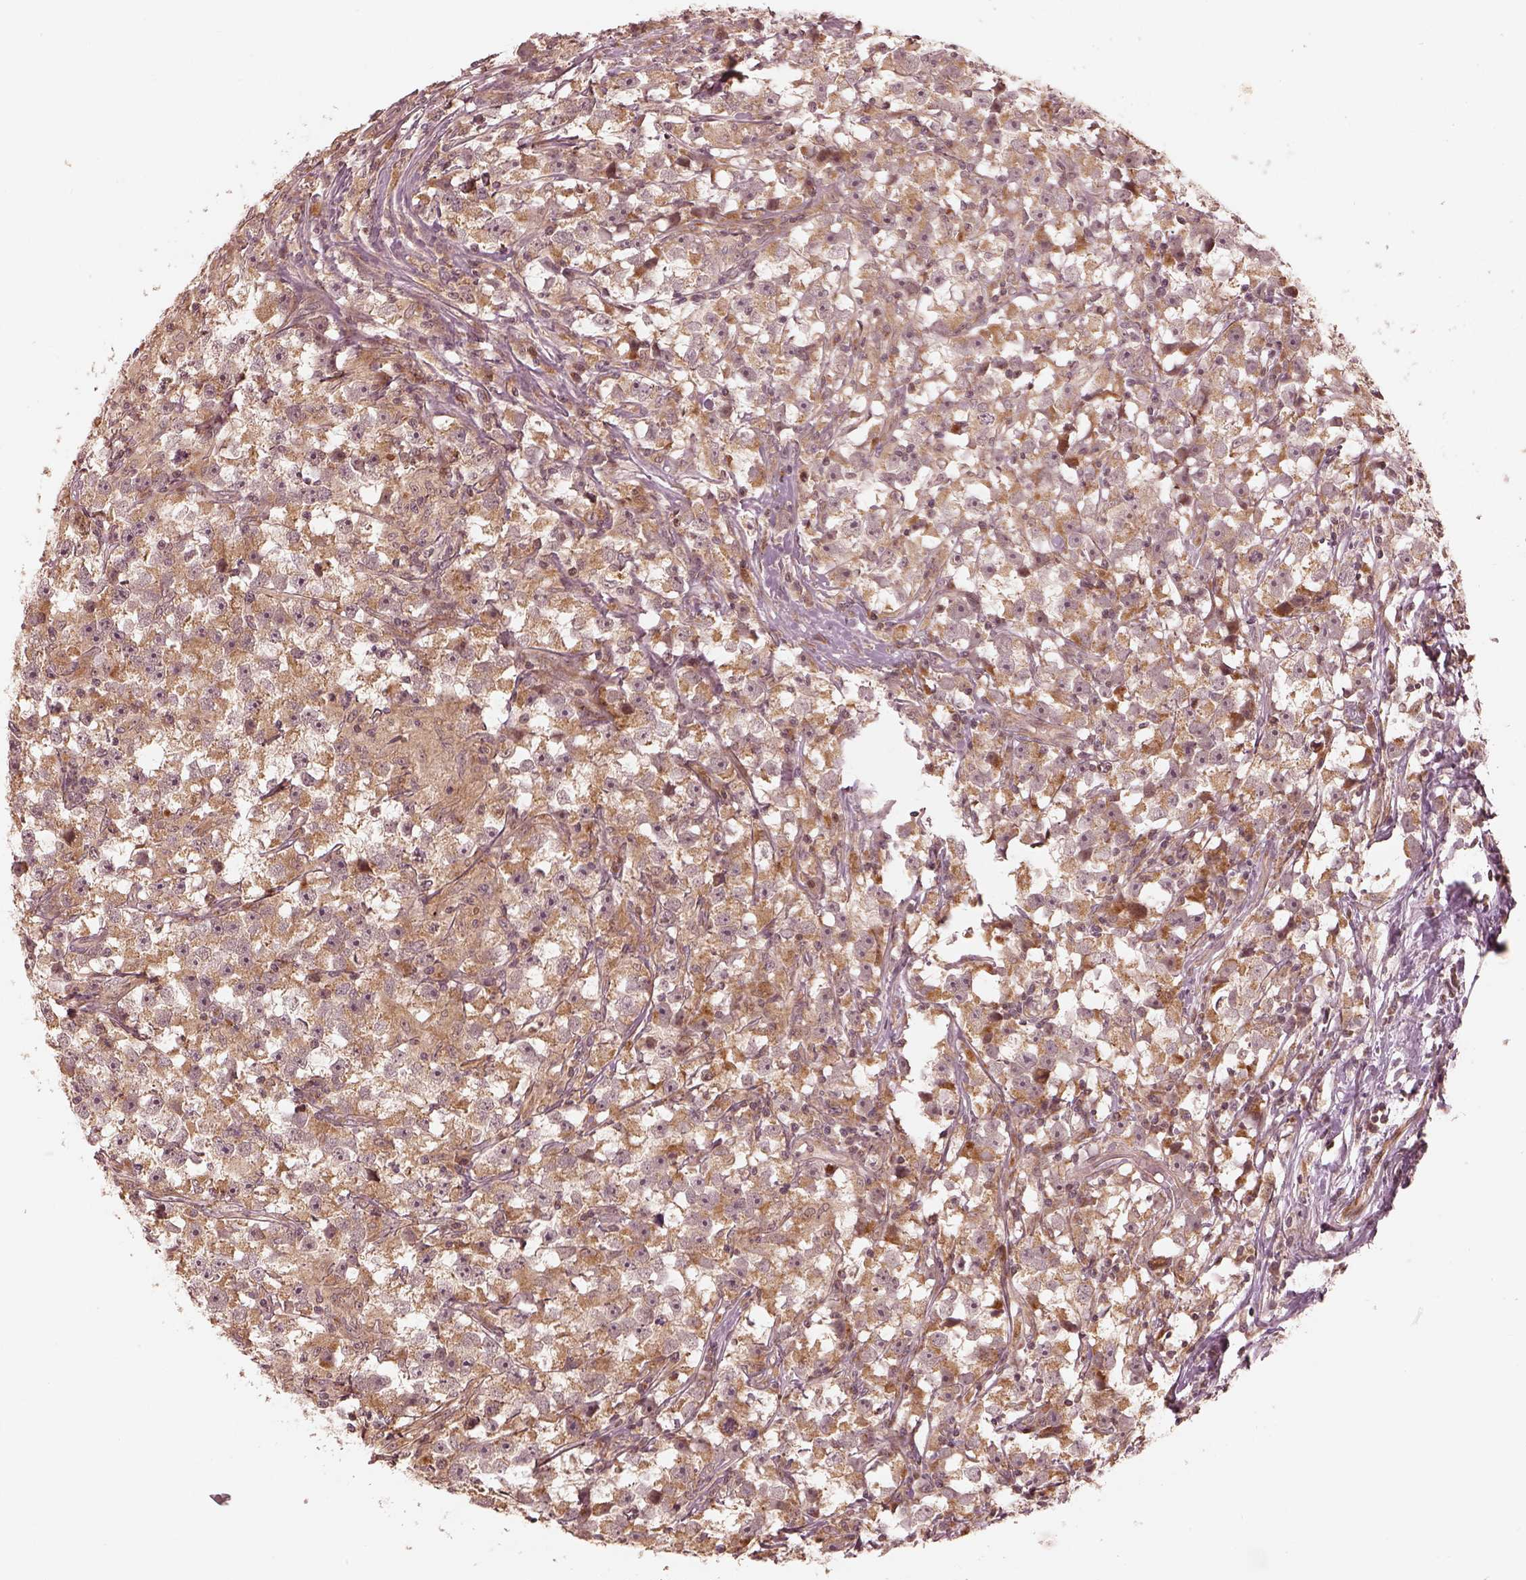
{"staining": {"intensity": "moderate", "quantity": "25%-75%", "location": "cytoplasmic/membranous"}, "tissue": "testis cancer", "cell_type": "Tumor cells", "image_type": "cancer", "snomed": [{"axis": "morphology", "description": "Seminoma, NOS"}, {"axis": "topography", "description": "Testis"}], "caption": "Protein positivity by immunohistochemistry exhibits moderate cytoplasmic/membranous staining in about 25%-75% of tumor cells in seminoma (testis). The staining is performed using DAB (3,3'-diaminobenzidine) brown chromogen to label protein expression. The nuclei are counter-stained blue using hematoxylin.", "gene": "SLC25A46", "patient": {"sex": "male", "age": 33}}